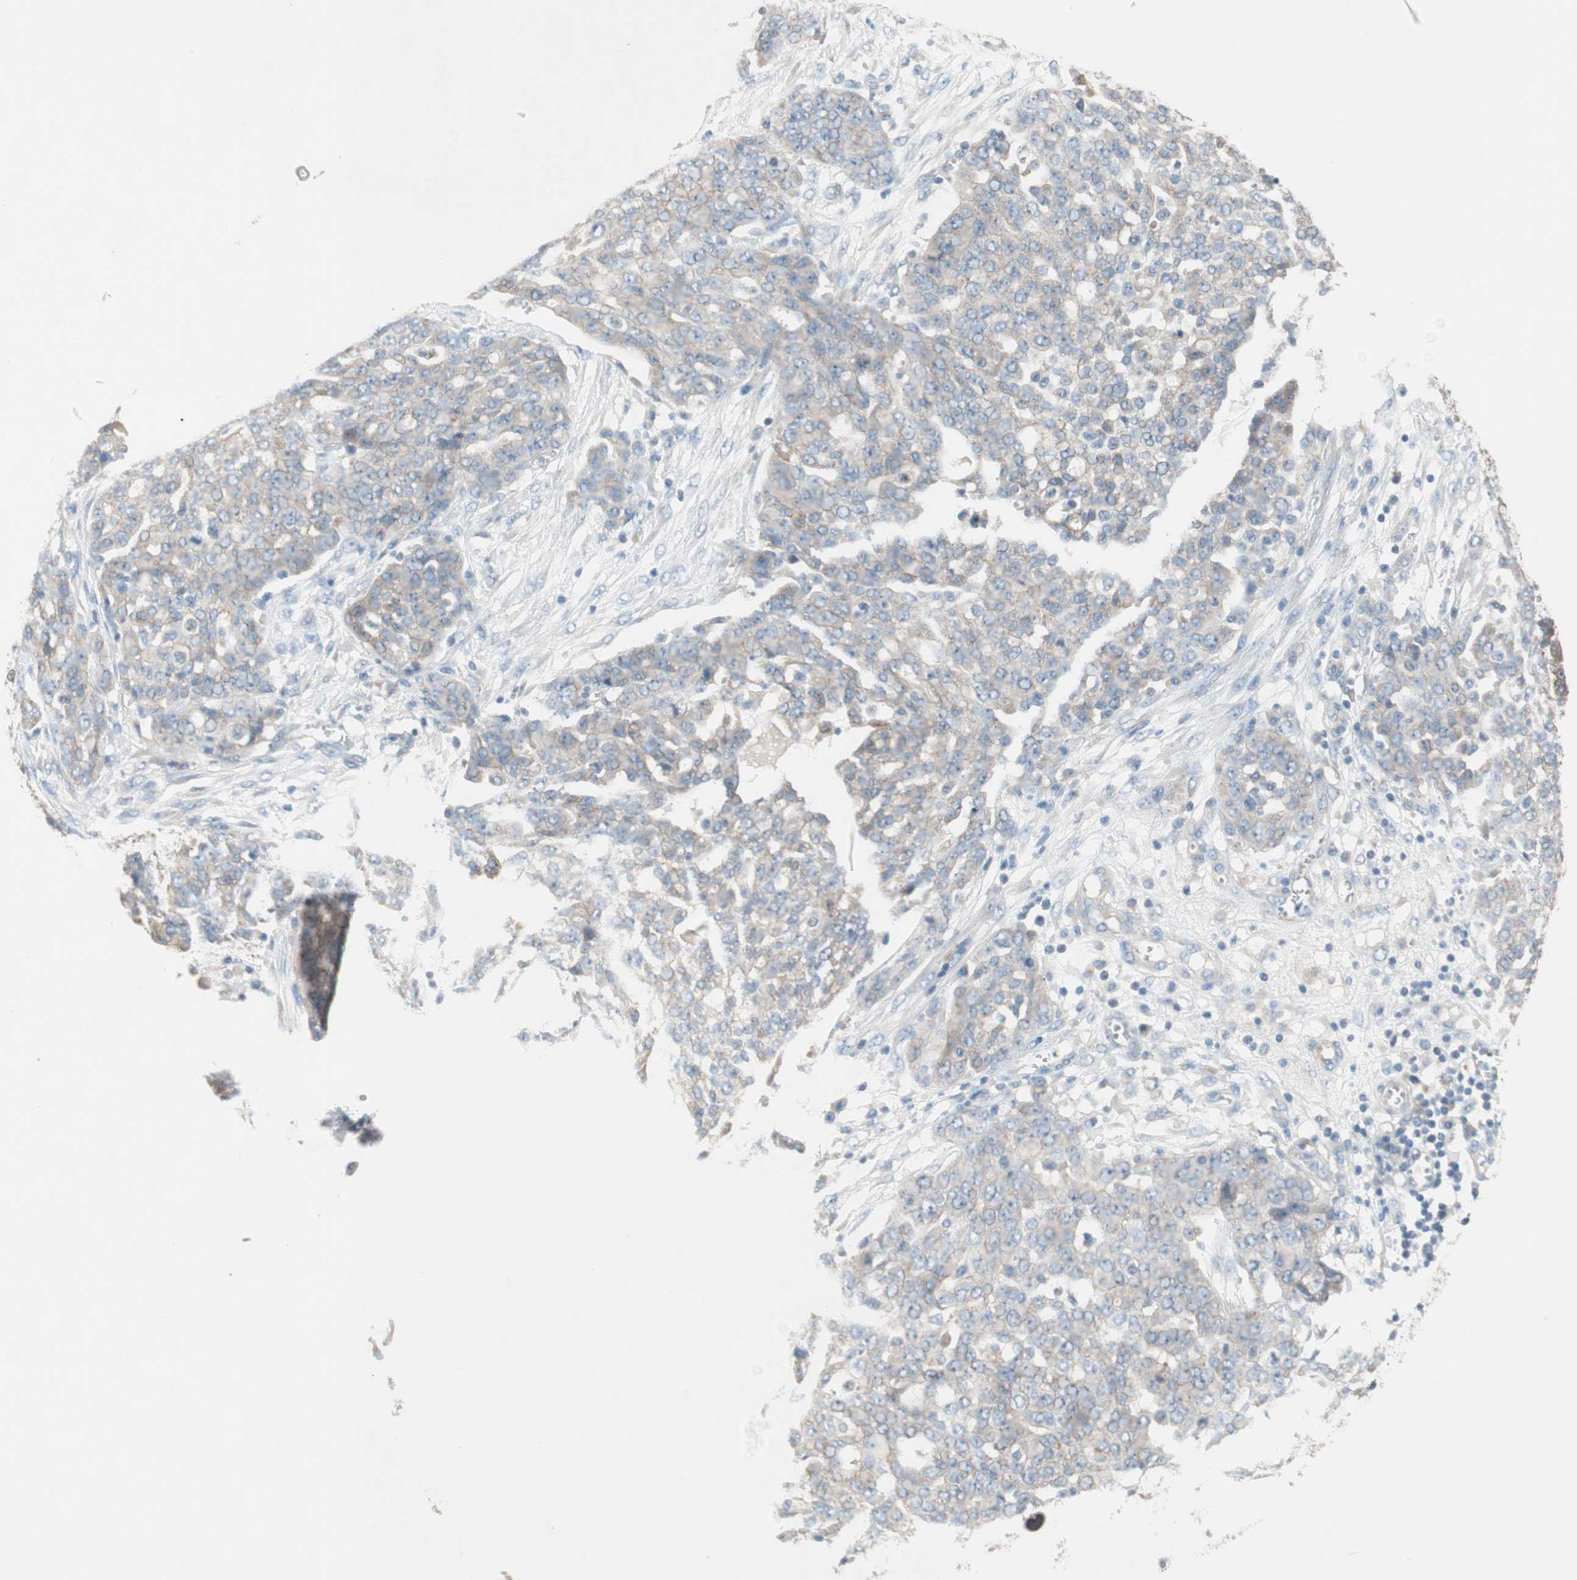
{"staining": {"intensity": "weak", "quantity": "<25%", "location": "cytoplasmic/membranous"}, "tissue": "ovarian cancer", "cell_type": "Tumor cells", "image_type": "cancer", "snomed": [{"axis": "morphology", "description": "Cystadenocarcinoma, serous, NOS"}, {"axis": "topography", "description": "Soft tissue"}, {"axis": "topography", "description": "Ovary"}], "caption": "High power microscopy micrograph of an immunohistochemistry (IHC) histopathology image of ovarian cancer, revealing no significant expression in tumor cells.", "gene": "GLUL", "patient": {"sex": "female", "age": 57}}